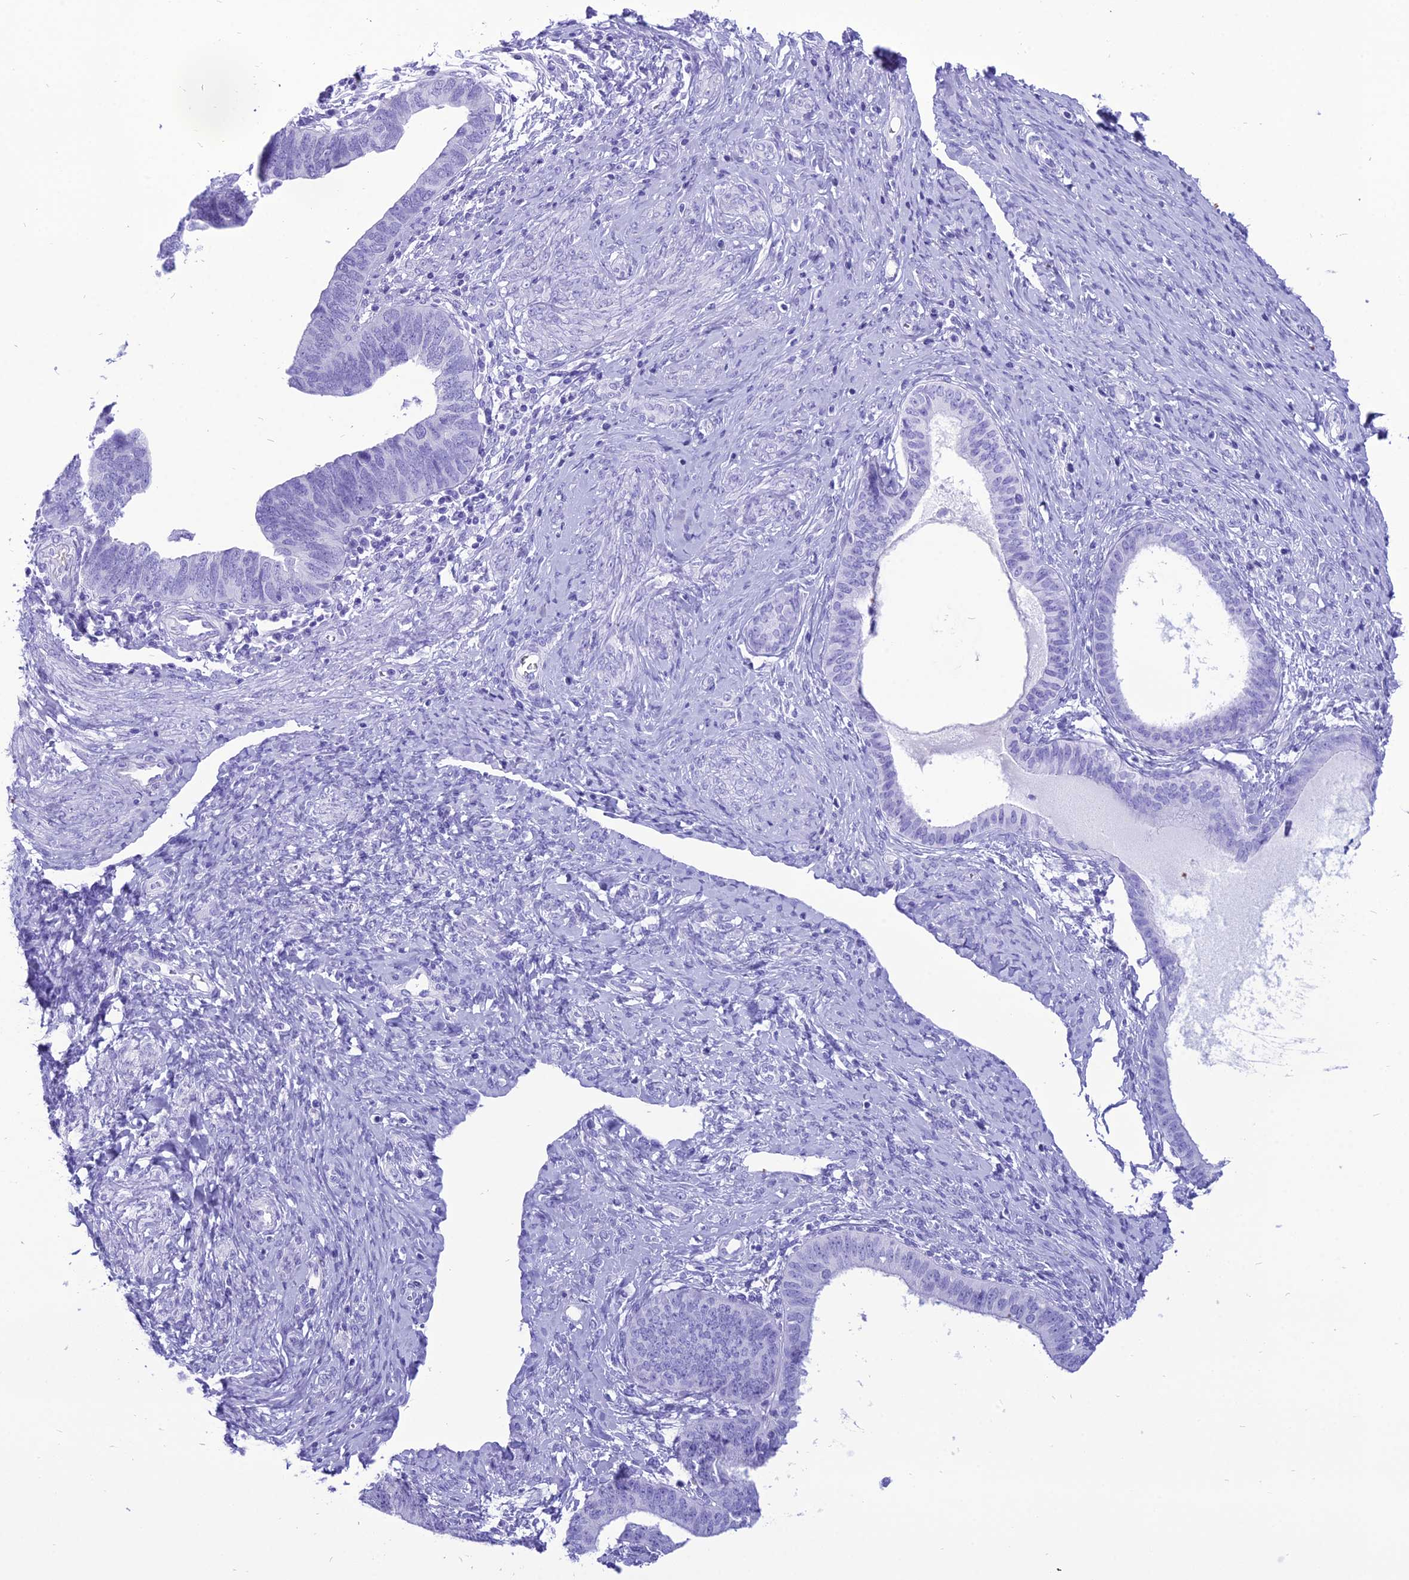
{"staining": {"intensity": "negative", "quantity": "none", "location": "none"}, "tissue": "endometrial cancer", "cell_type": "Tumor cells", "image_type": "cancer", "snomed": [{"axis": "morphology", "description": "Adenocarcinoma, NOS"}, {"axis": "topography", "description": "Endometrium"}], "caption": "High power microscopy histopathology image of an IHC image of endometrial adenocarcinoma, revealing no significant positivity in tumor cells. The staining was performed using DAB to visualize the protein expression in brown, while the nuclei were stained in blue with hematoxylin (Magnification: 20x).", "gene": "PNMA5", "patient": {"sex": "female", "age": 79}}